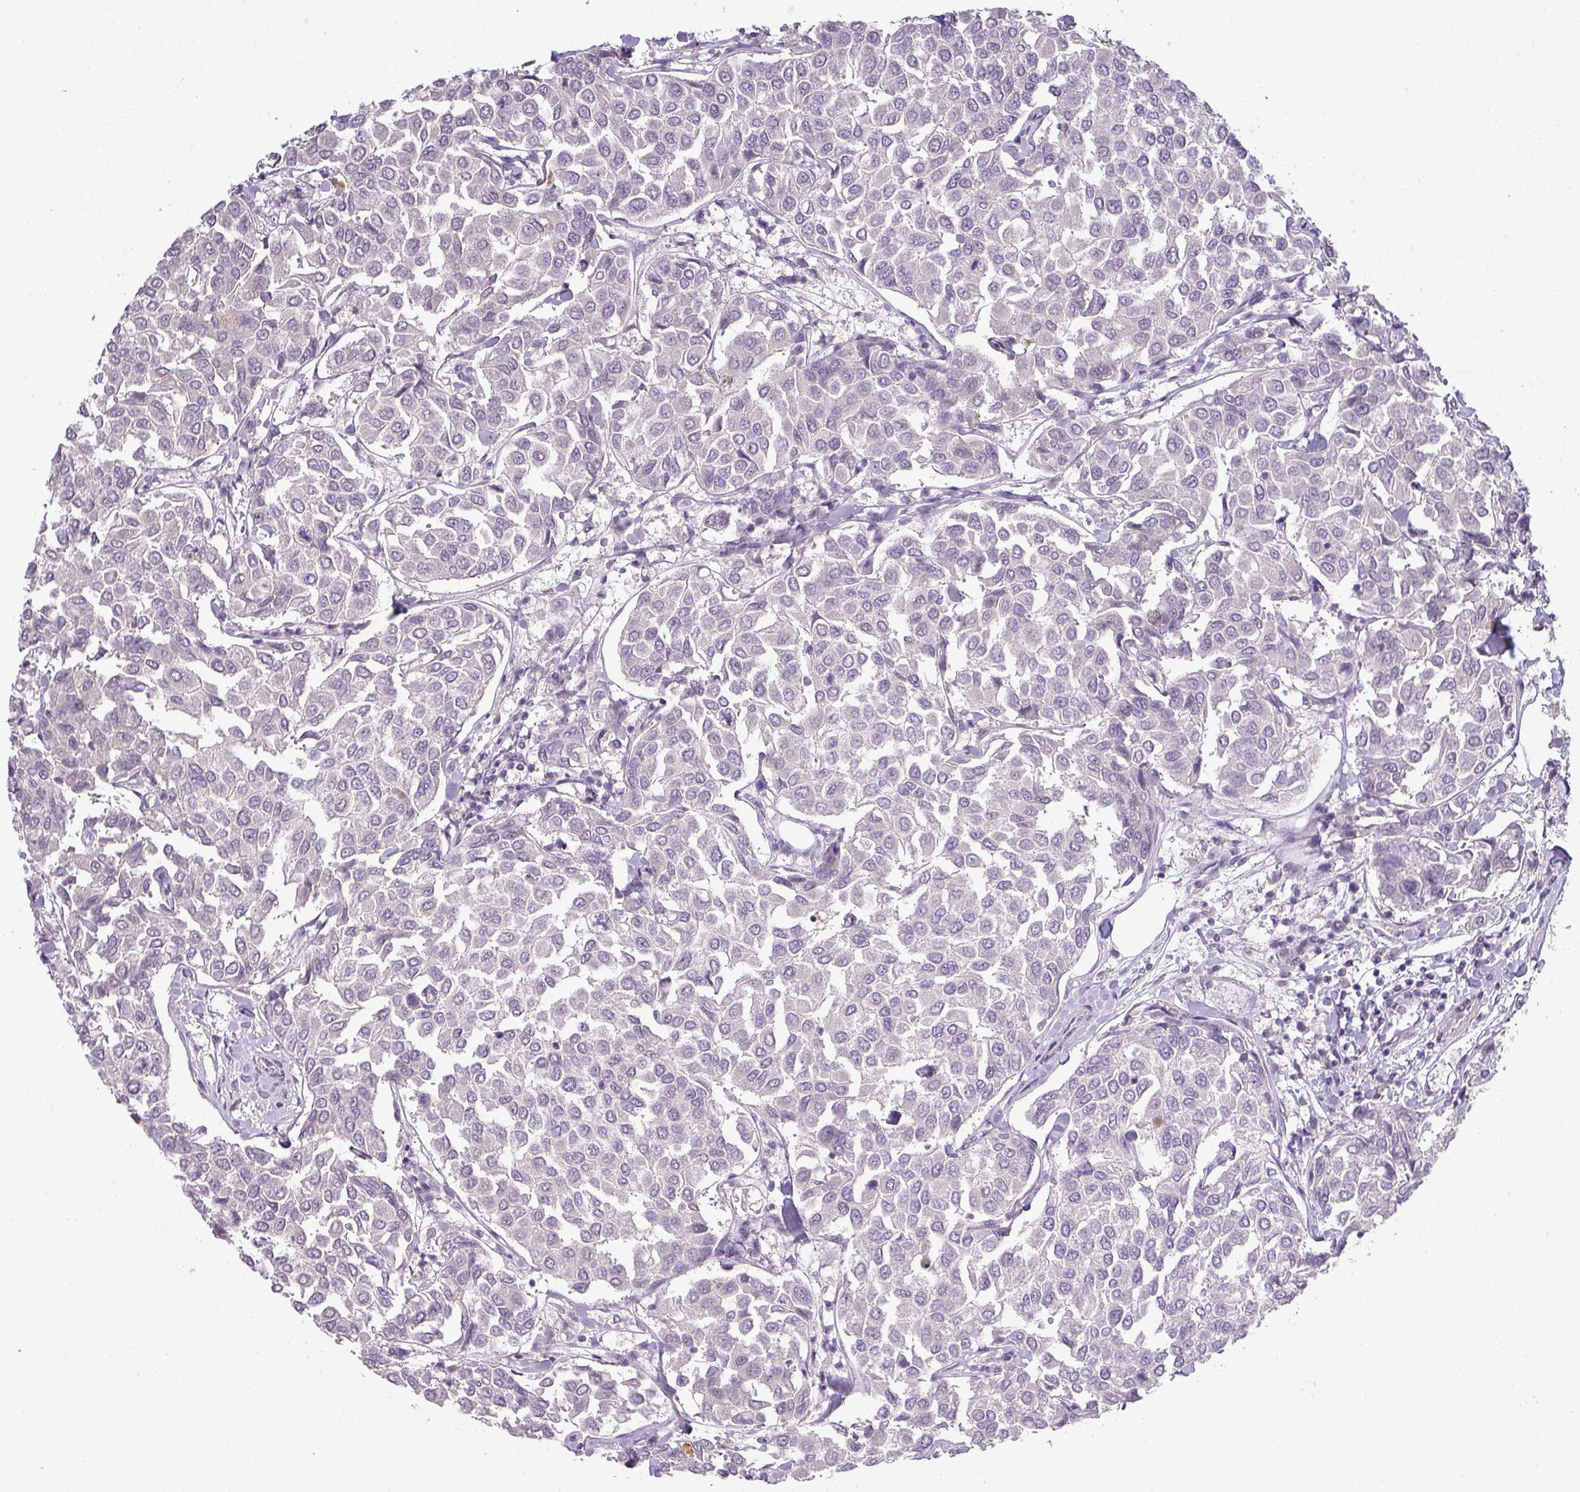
{"staining": {"intensity": "negative", "quantity": "none", "location": "none"}, "tissue": "breast cancer", "cell_type": "Tumor cells", "image_type": "cancer", "snomed": [{"axis": "morphology", "description": "Duct carcinoma"}, {"axis": "topography", "description": "Breast"}], "caption": "Tumor cells are negative for protein expression in human breast invasive ductal carcinoma. (DAB IHC, high magnification).", "gene": "MAGEC3", "patient": {"sex": "female", "age": 55}}